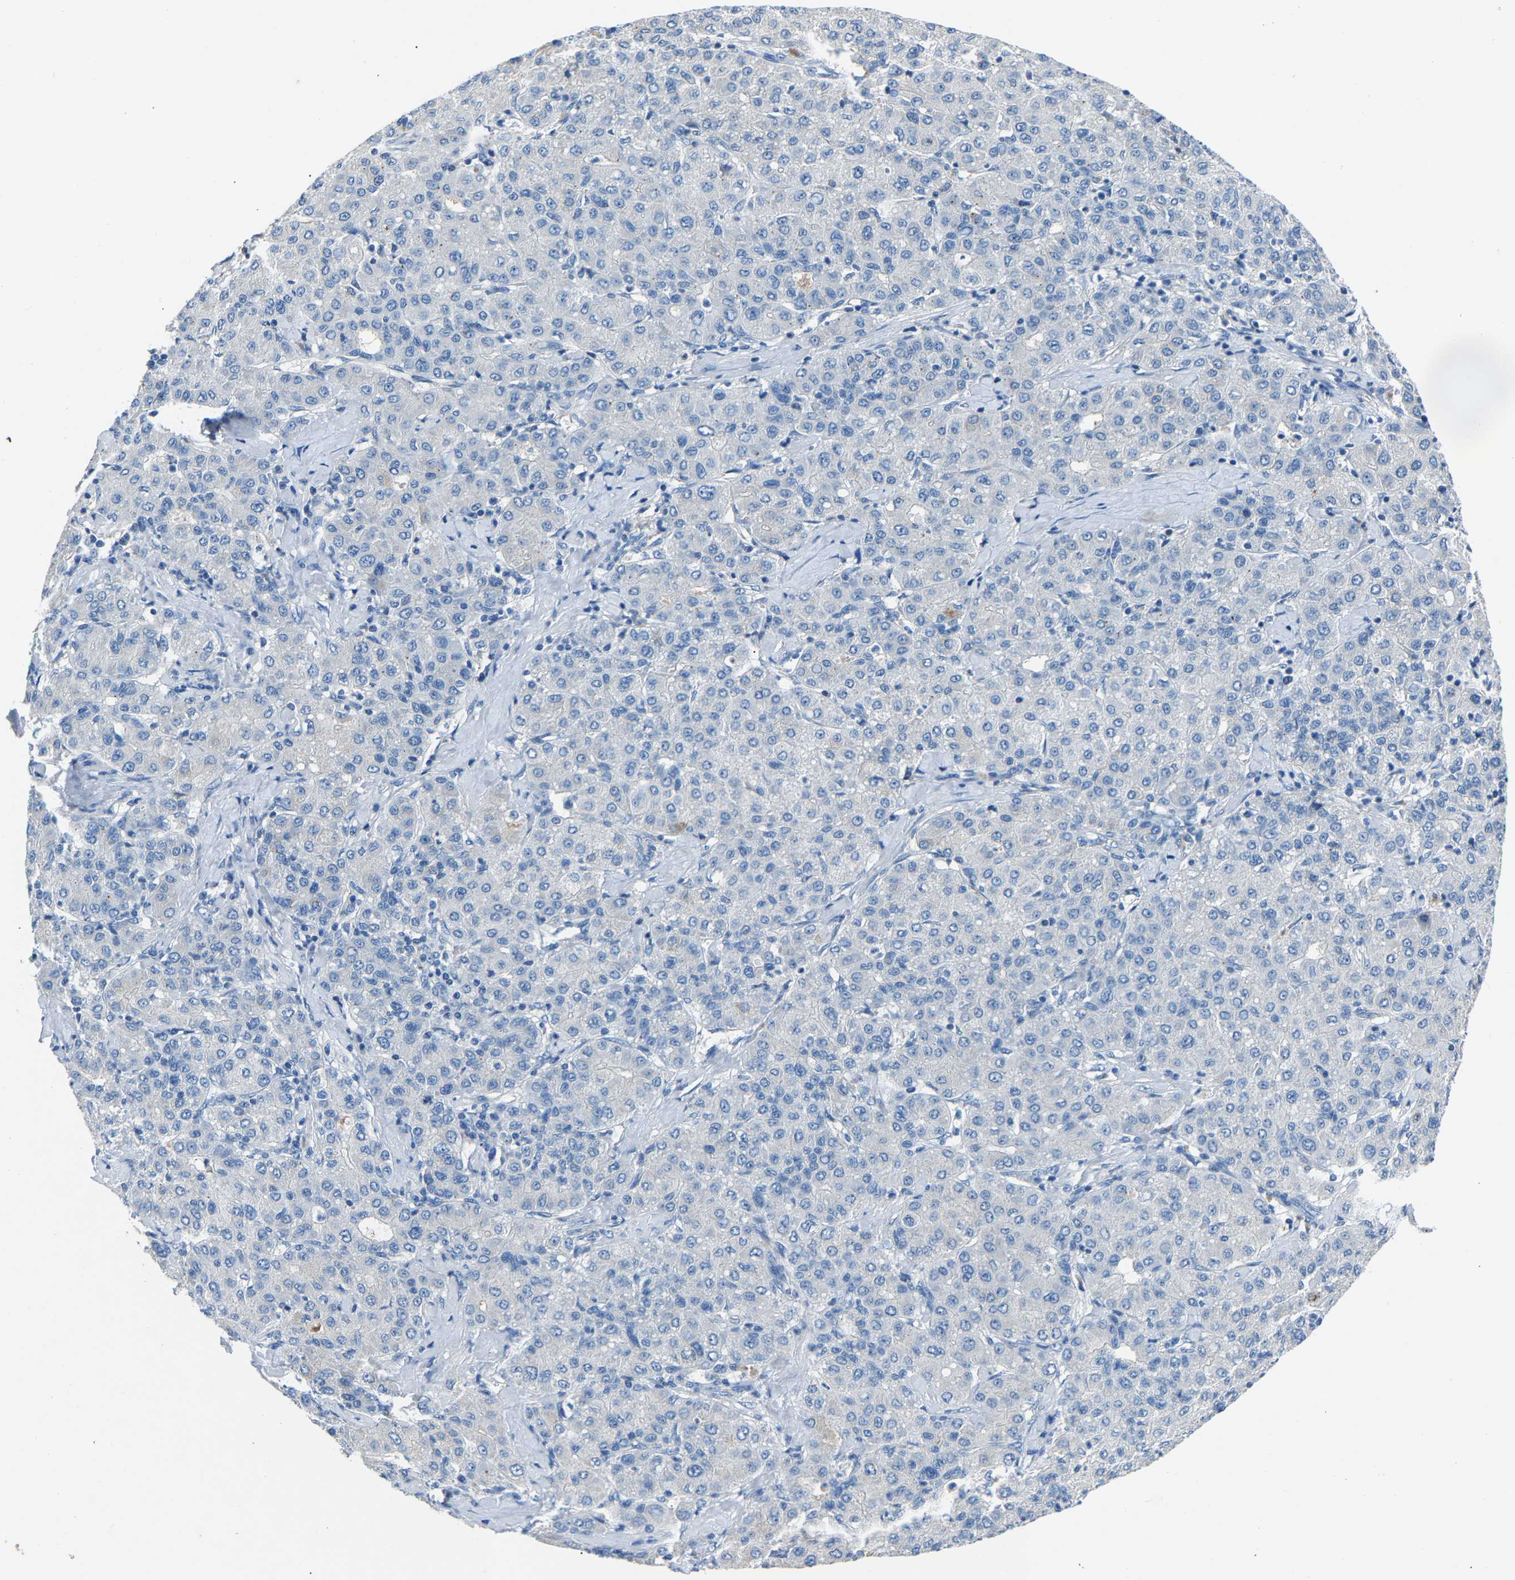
{"staining": {"intensity": "negative", "quantity": "none", "location": "none"}, "tissue": "liver cancer", "cell_type": "Tumor cells", "image_type": "cancer", "snomed": [{"axis": "morphology", "description": "Carcinoma, Hepatocellular, NOS"}, {"axis": "topography", "description": "Liver"}], "caption": "This is a image of IHC staining of hepatocellular carcinoma (liver), which shows no expression in tumor cells. (DAB (3,3'-diaminobenzidine) IHC, high magnification).", "gene": "DNAAF5", "patient": {"sex": "male", "age": 65}}